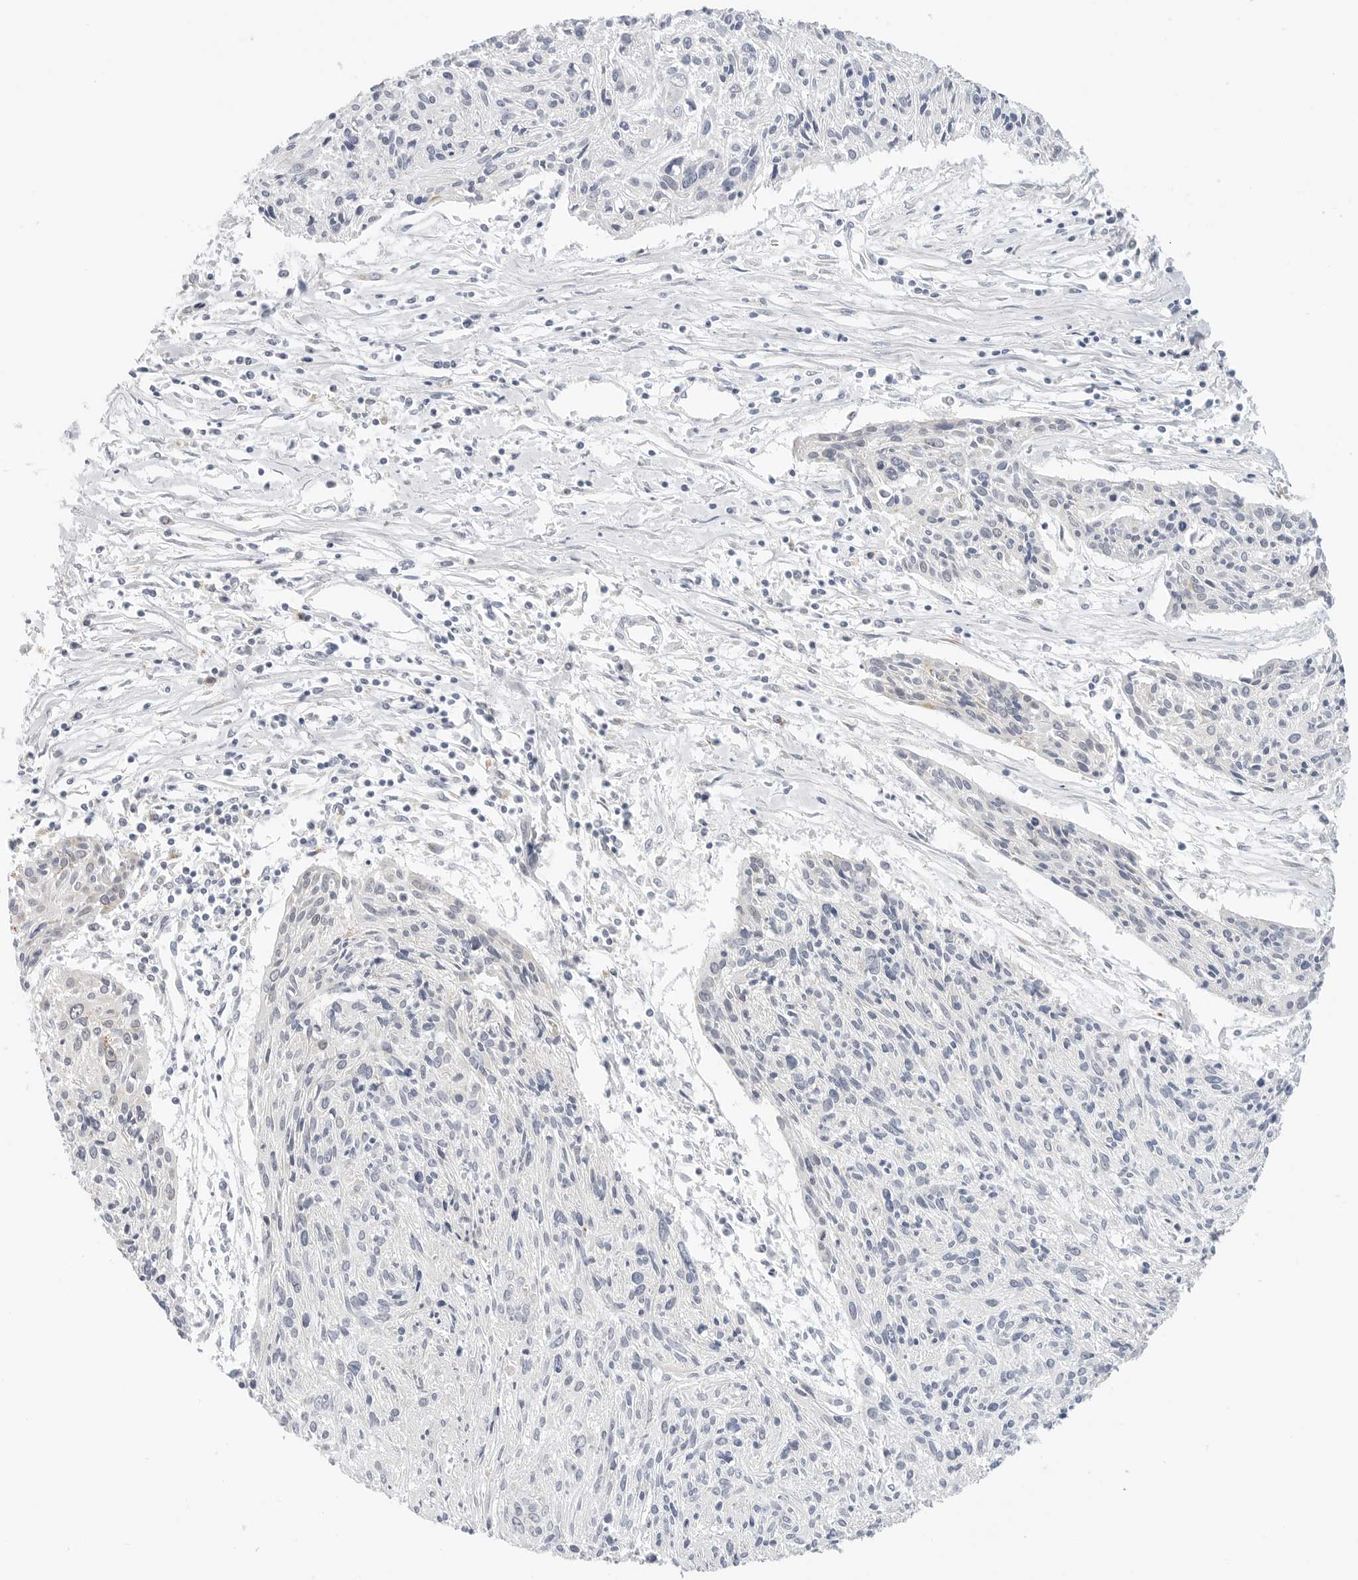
{"staining": {"intensity": "negative", "quantity": "none", "location": "none"}, "tissue": "cervical cancer", "cell_type": "Tumor cells", "image_type": "cancer", "snomed": [{"axis": "morphology", "description": "Squamous cell carcinoma, NOS"}, {"axis": "topography", "description": "Cervix"}], "caption": "This histopathology image is of cervical cancer stained with immunohistochemistry (IHC) to label a protein in brown with the nuclei are counter-stained blue. There is no positivity in tumor cells. The staining is performed using DAB (3,3'-diaminobenzidine) brown chromogen with nuclei counter-stained in using hematoxylin.", "gene": "TSEN2", "patient": {"sex": "female", "age": 51}}